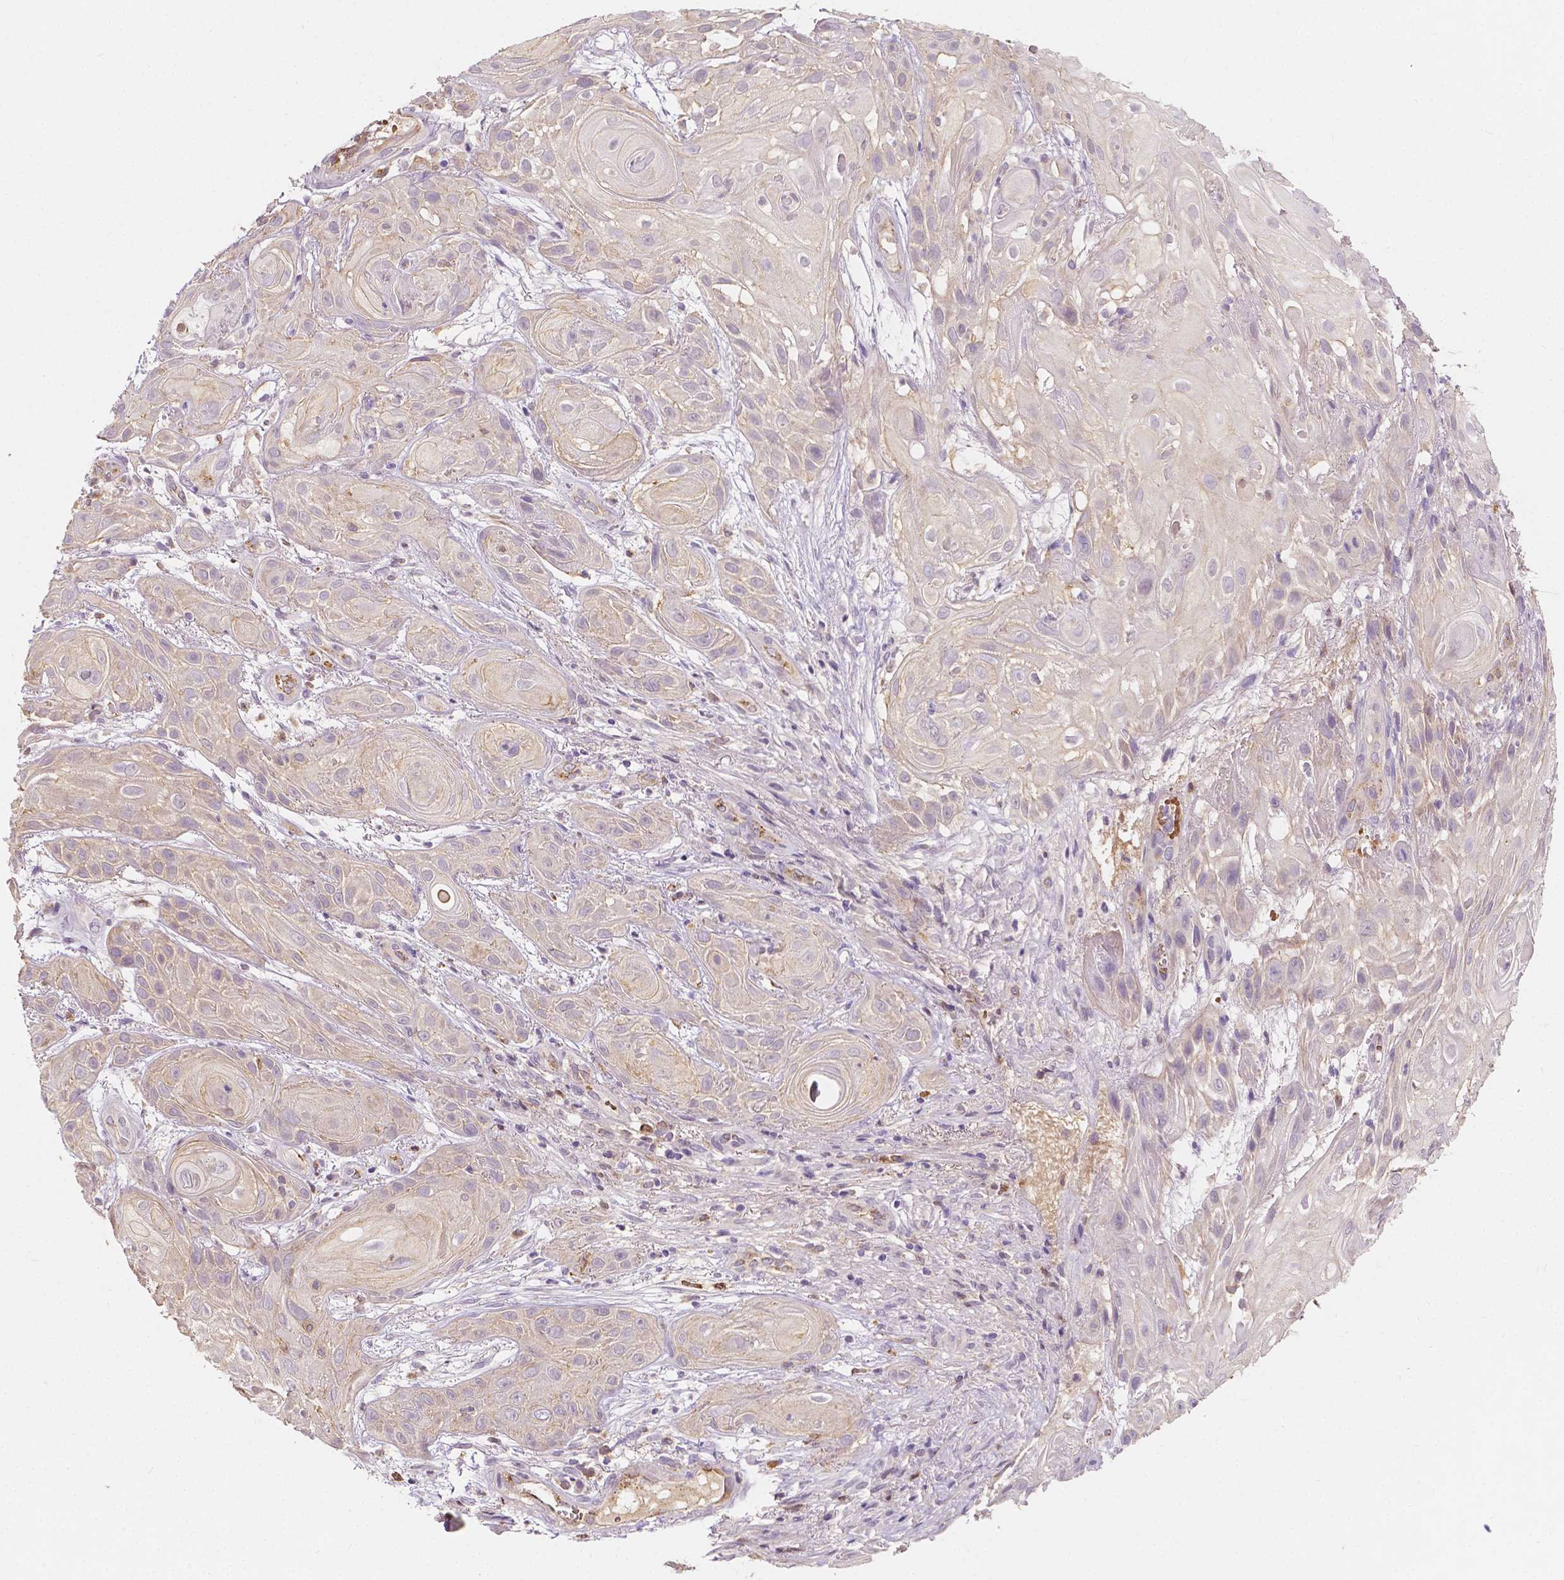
{"staining": {"intensity": "negative", "quantity": "none", "location": "none"}, "tissue": "skin cancer", "cell_type": "Tumor cells", "image_type": "cancer", "snomed": [{"axis": "morphology", "description": "Squamous cell carcinoma, NOS"}, {"axis": "topography", "description": "Skin"}], "caption": "The micrograph reveals no significant expression in tumor cells of skin squamous cell carcinoma. (DAB (3,3'-diaminobenzidine) immunohistochemistry, high magnification).", "gene": "SLC22A4", "patient": {"sex": "male", "age": 62}}